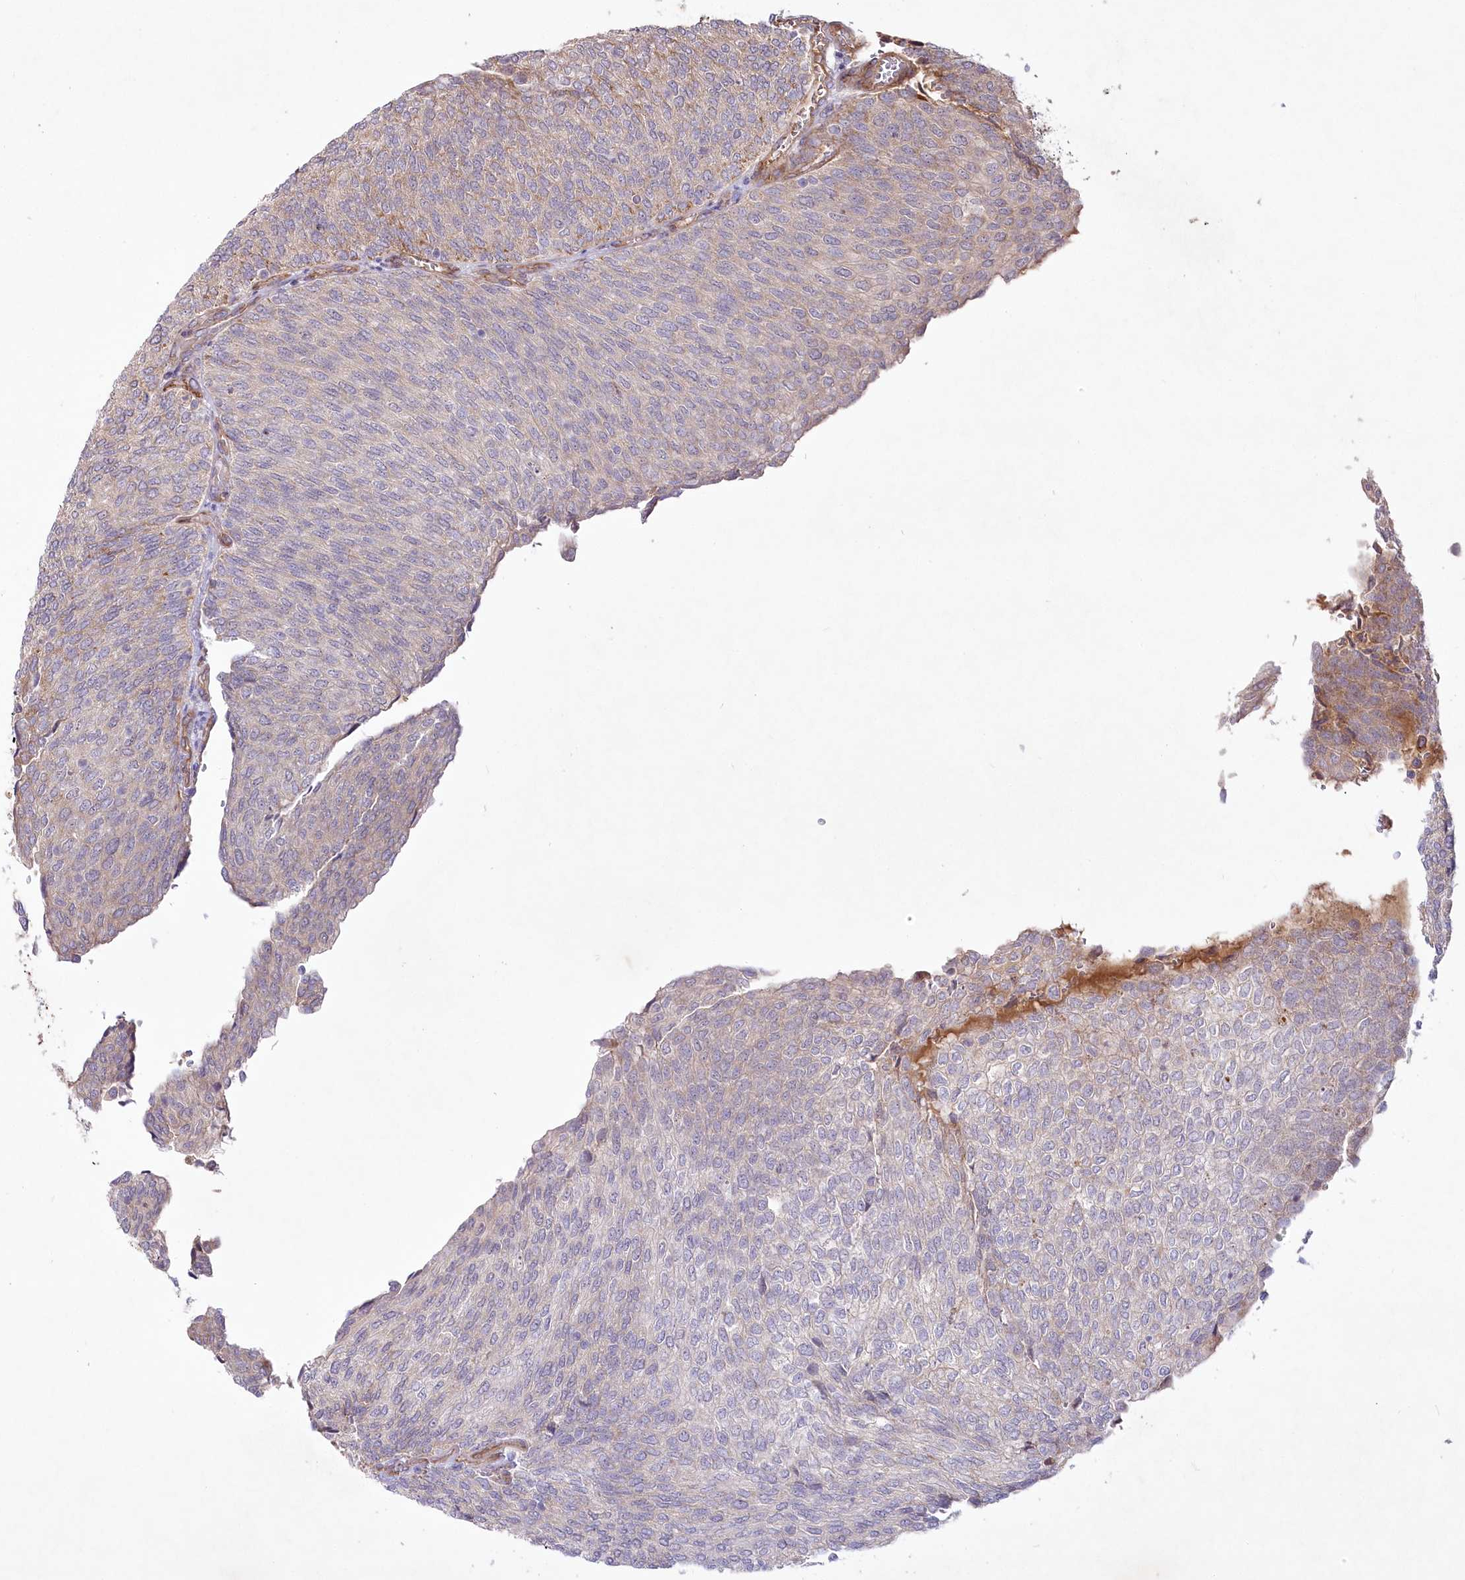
{"staining": {"intensity": "weak", "quantity": "<25%", "location": "cytoplasmic/membranous"}, "tissue": "urothelial cancer", "cell_type": "Tumor cells", "image_type": "cancer", "snomed": [{"axis": "morphology", "description": "Urothelial carcinoma, Low grade"}, {"axis": "topography", "description": "Urinary bladder"}], "caption": "DAB immunohistochemical staining of urothelial cancer displays no significant positivity in tumor cells.", "gene": "PSTK", "patient": {"sex": "female", "age": 79}}